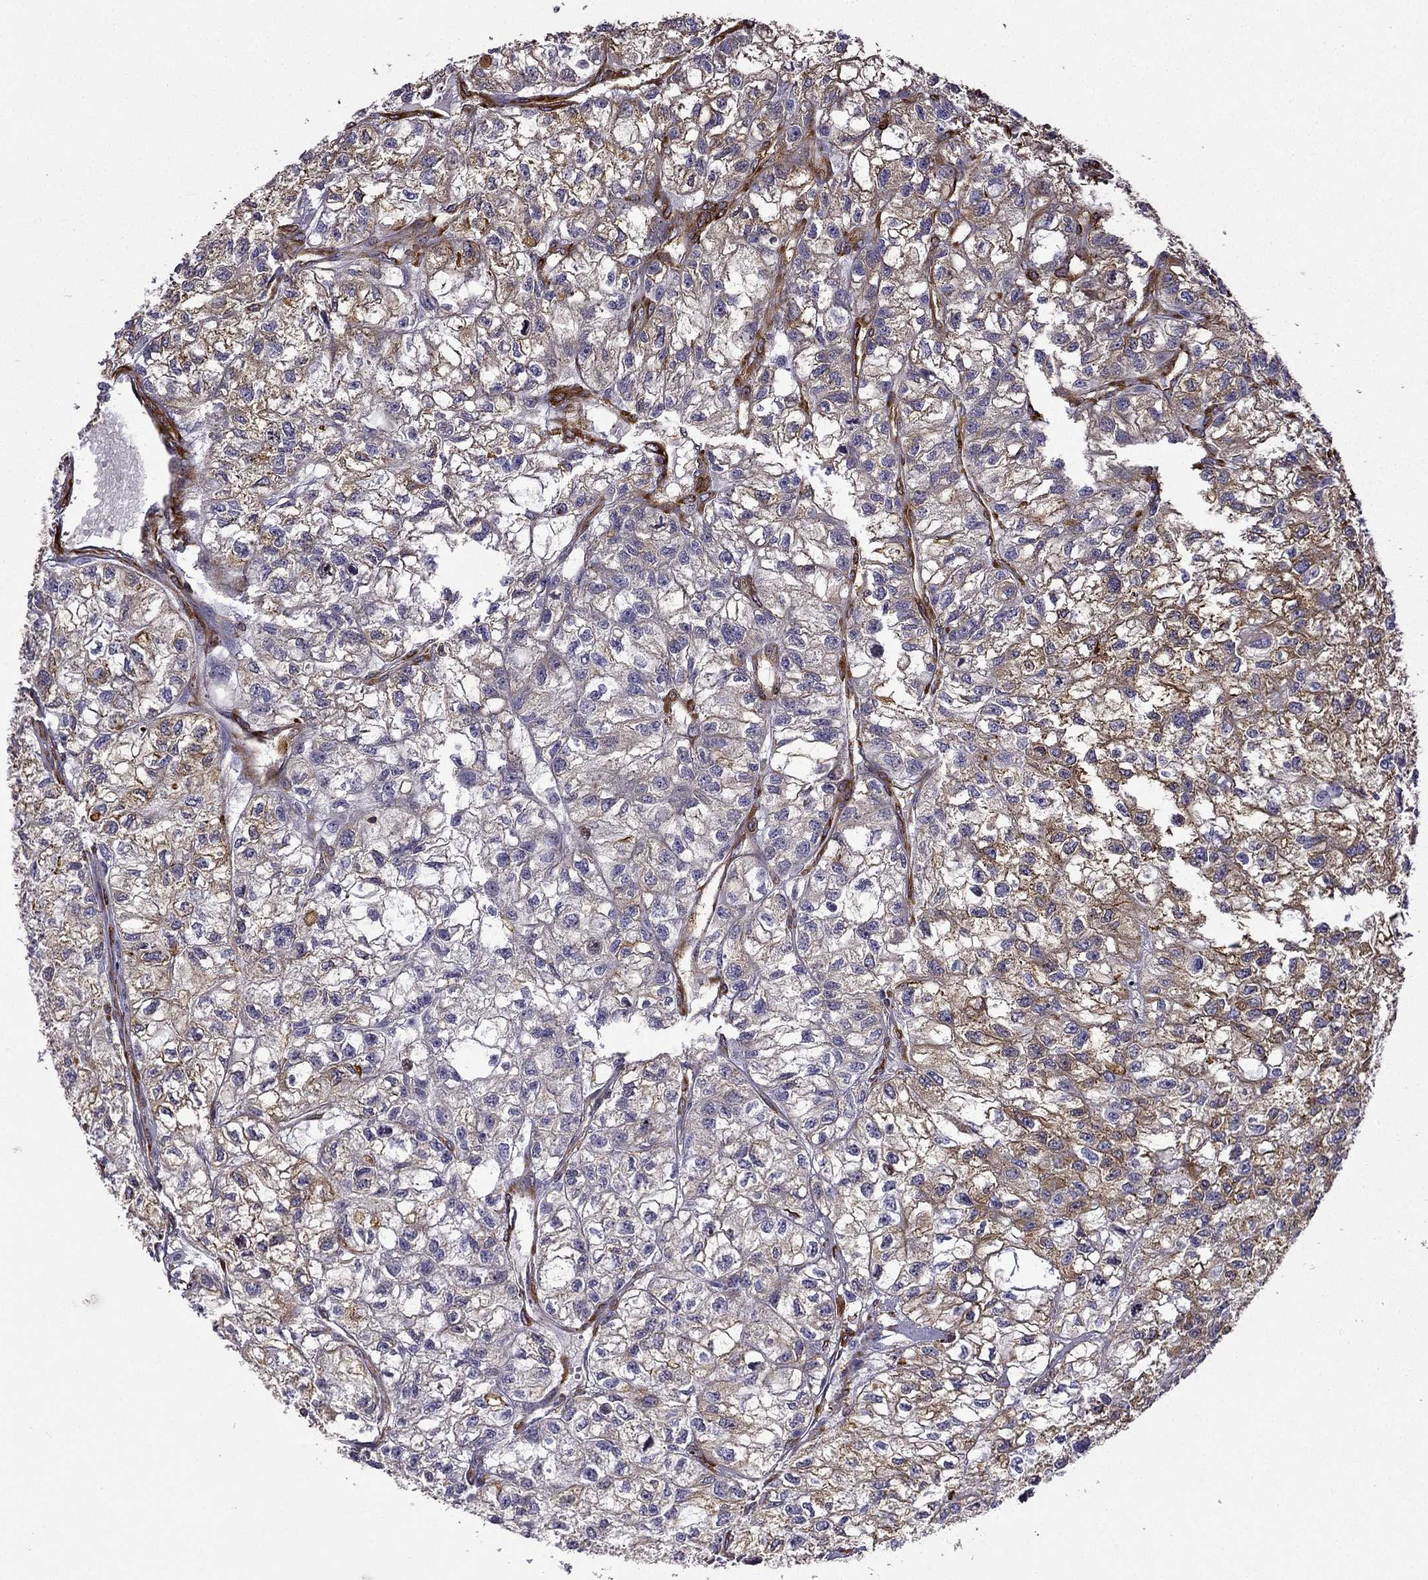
{"staining": {"intensity": "moderate", "quantity": "25%-75%", "location": "cytoplasmic/membranous"}, "tissue": "renal cancer", "cell_type": "Tumor cells", "image_type": "cancer", "snomed": [{"axis": "morphology", "description": "Adenocarcinoma, NOS"}, {"axis": "topography", "description": "Kidney"}], "caption": "Immunohistochemical staining of human adenocarcinoma (renal) displays moderate cytoplasmic/membranous protein positivity in approximately 25%-75% of tumor cells. (Stains: DAB in brown, nuclei in blue, Microscopy: brightfield microscopy at high magnification).", "gene": "MAP4", "patient": {"sex": "male", "age": 56}}